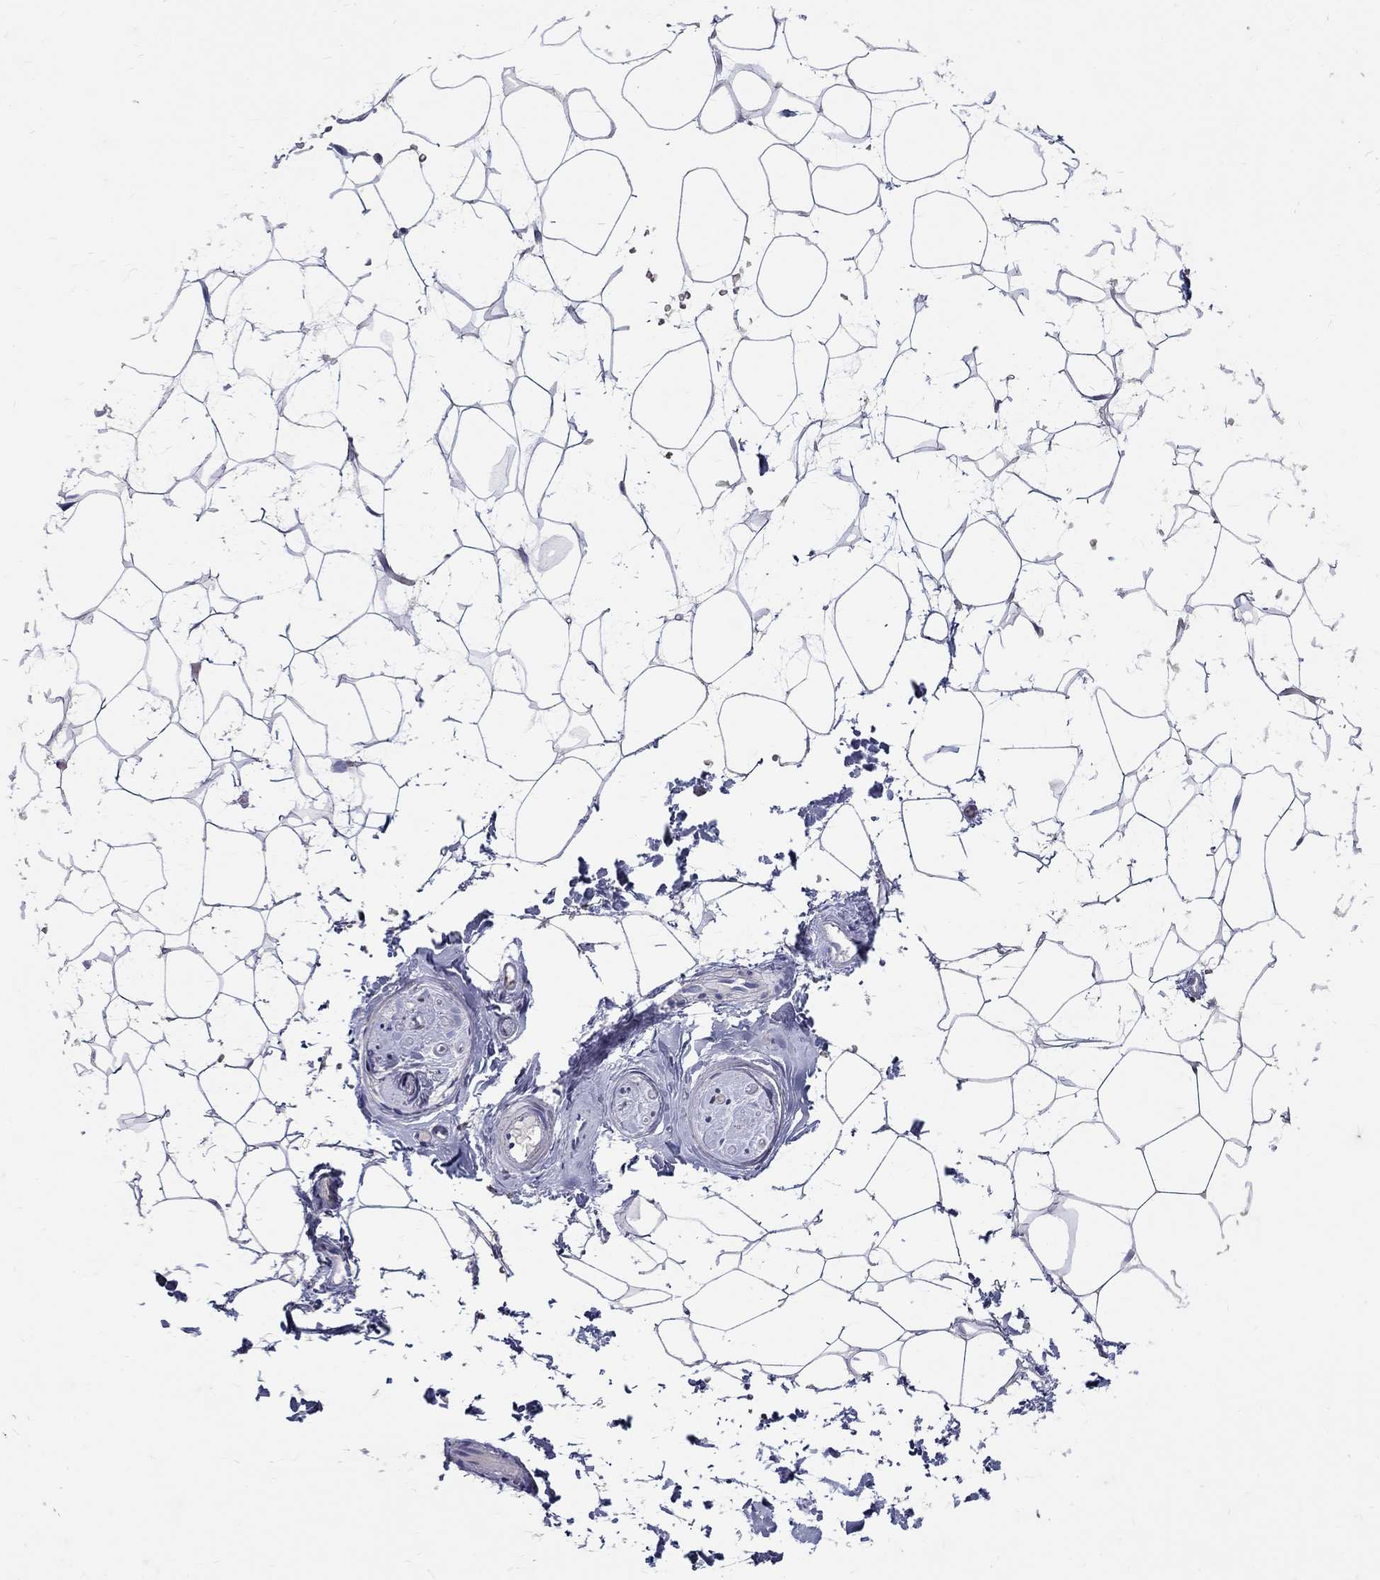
{"staining": {"intensity": "negative", "quantity": "none", "location": "none"}, "tissue": "adipose tissue", "cell_type": "Adipocytes", "image_type": "normal", "snomed": [{"axis": "morphology", "description": "Normal tissue, NOS"}, {"axis": "topography", "description": "Skin"}, {"axis": "topography", "description": "Peripheral nerve tissue"}], "caption": "Immunohistochemical staining of benign adipose tissue demonstrates no significant staining in adipocytes.", "gene": "SOX2", "patient": {"sex": "female", "age": 56}}